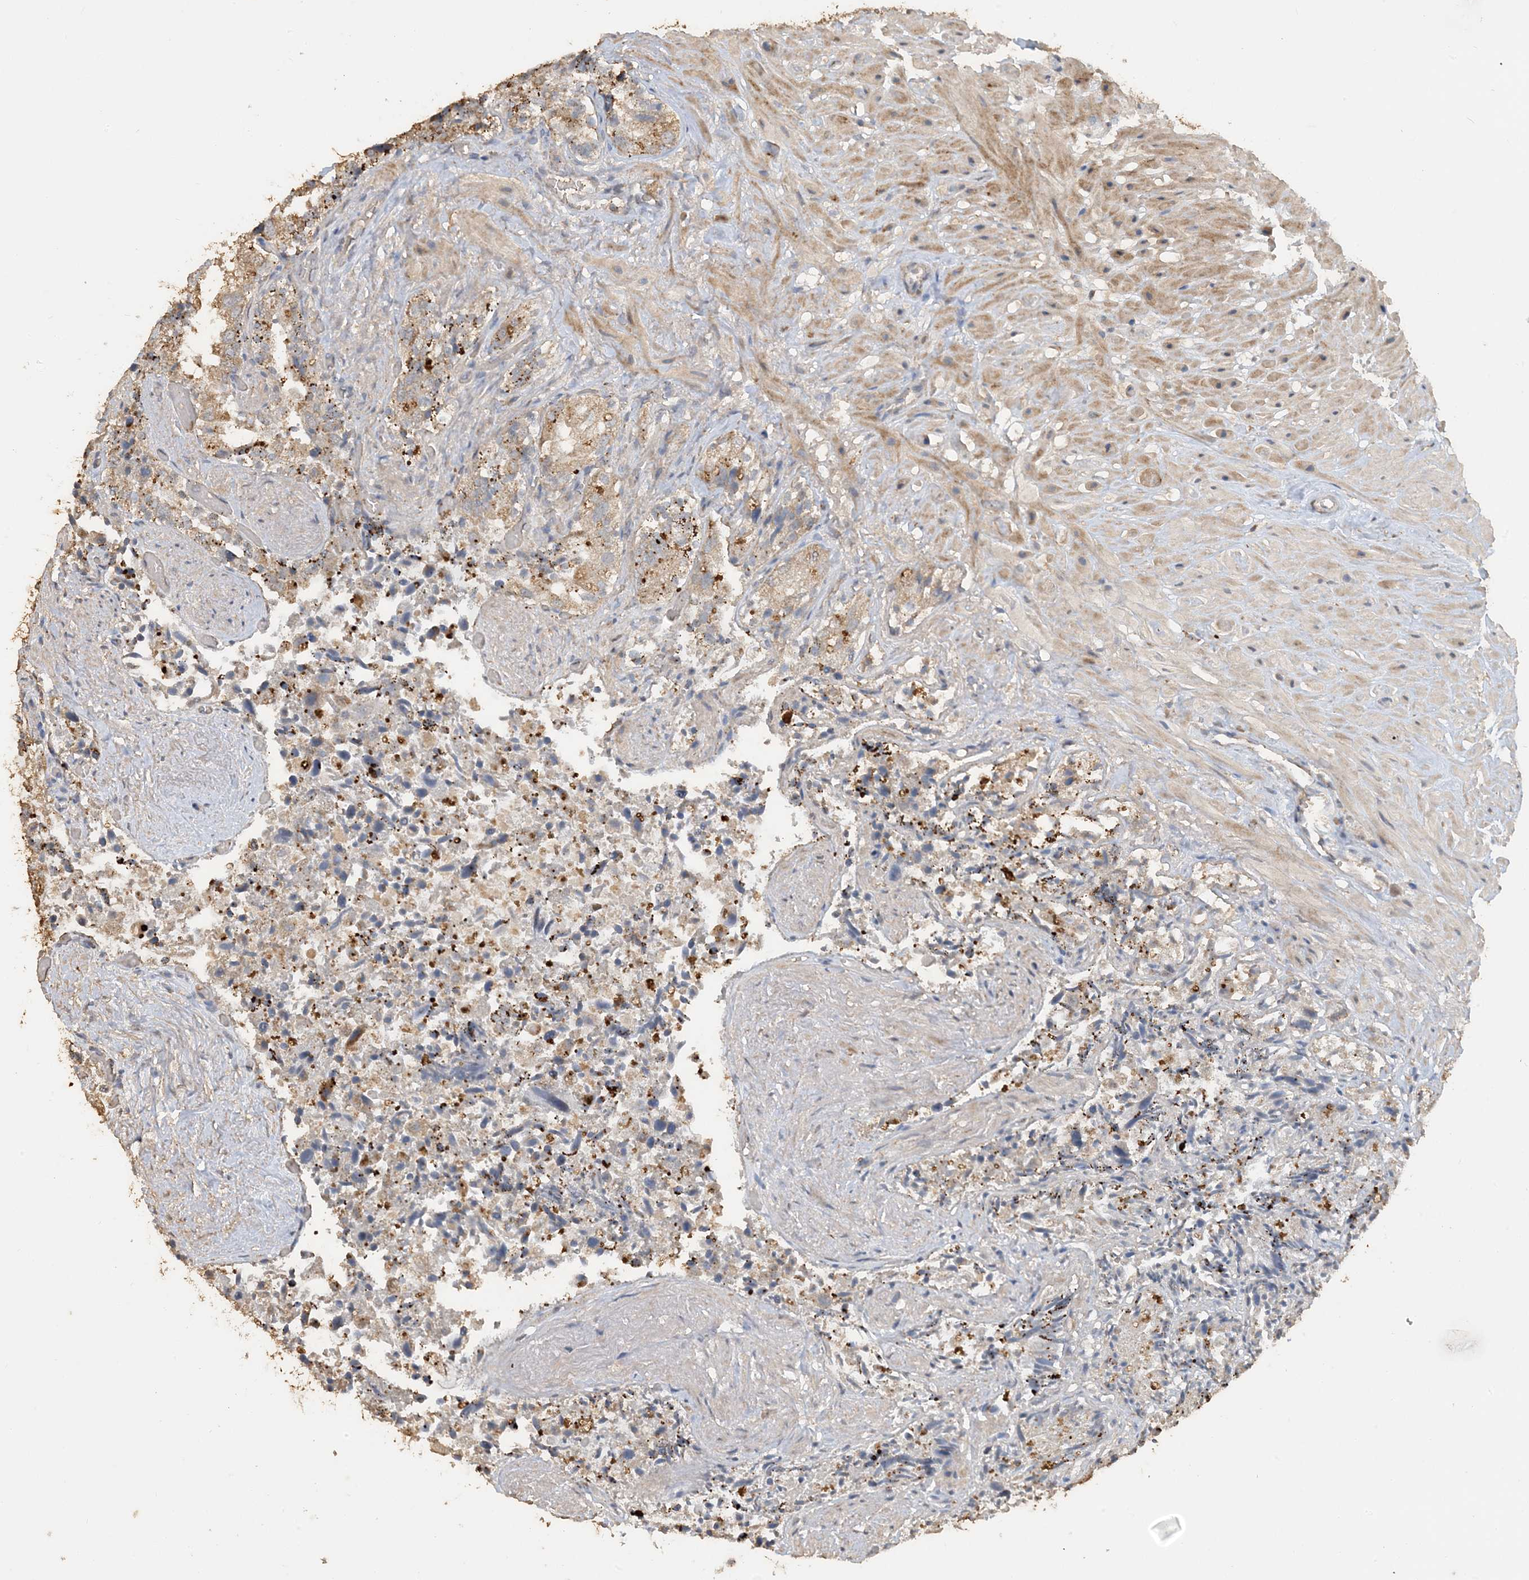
{"staining": {"intensity": "moderate", "quantity": ">75%", "location": "cytoplasmic/membranous"}, "tissue": "seminal vesicle", "cell_type": "Glandular cells", "image_type": "normal", "snomed": [{"axis": "morphology", "description": "Normal tissue, NOS"}, {"axis": "topography", "description": "Seminal veicle"}, {"axis": "topography", "description": "Peripheral nerve tissue"}], "caption": "Immunohistochemistry micrograph of normal human seminal vesicle stained for a protein (brown), which shows medium levels of moderate cytoplasmic/membranous expression in approximately >75% of glandular cells.", "gene": "SFMBT2", "patient": {"sex": "male", "age": 63}}